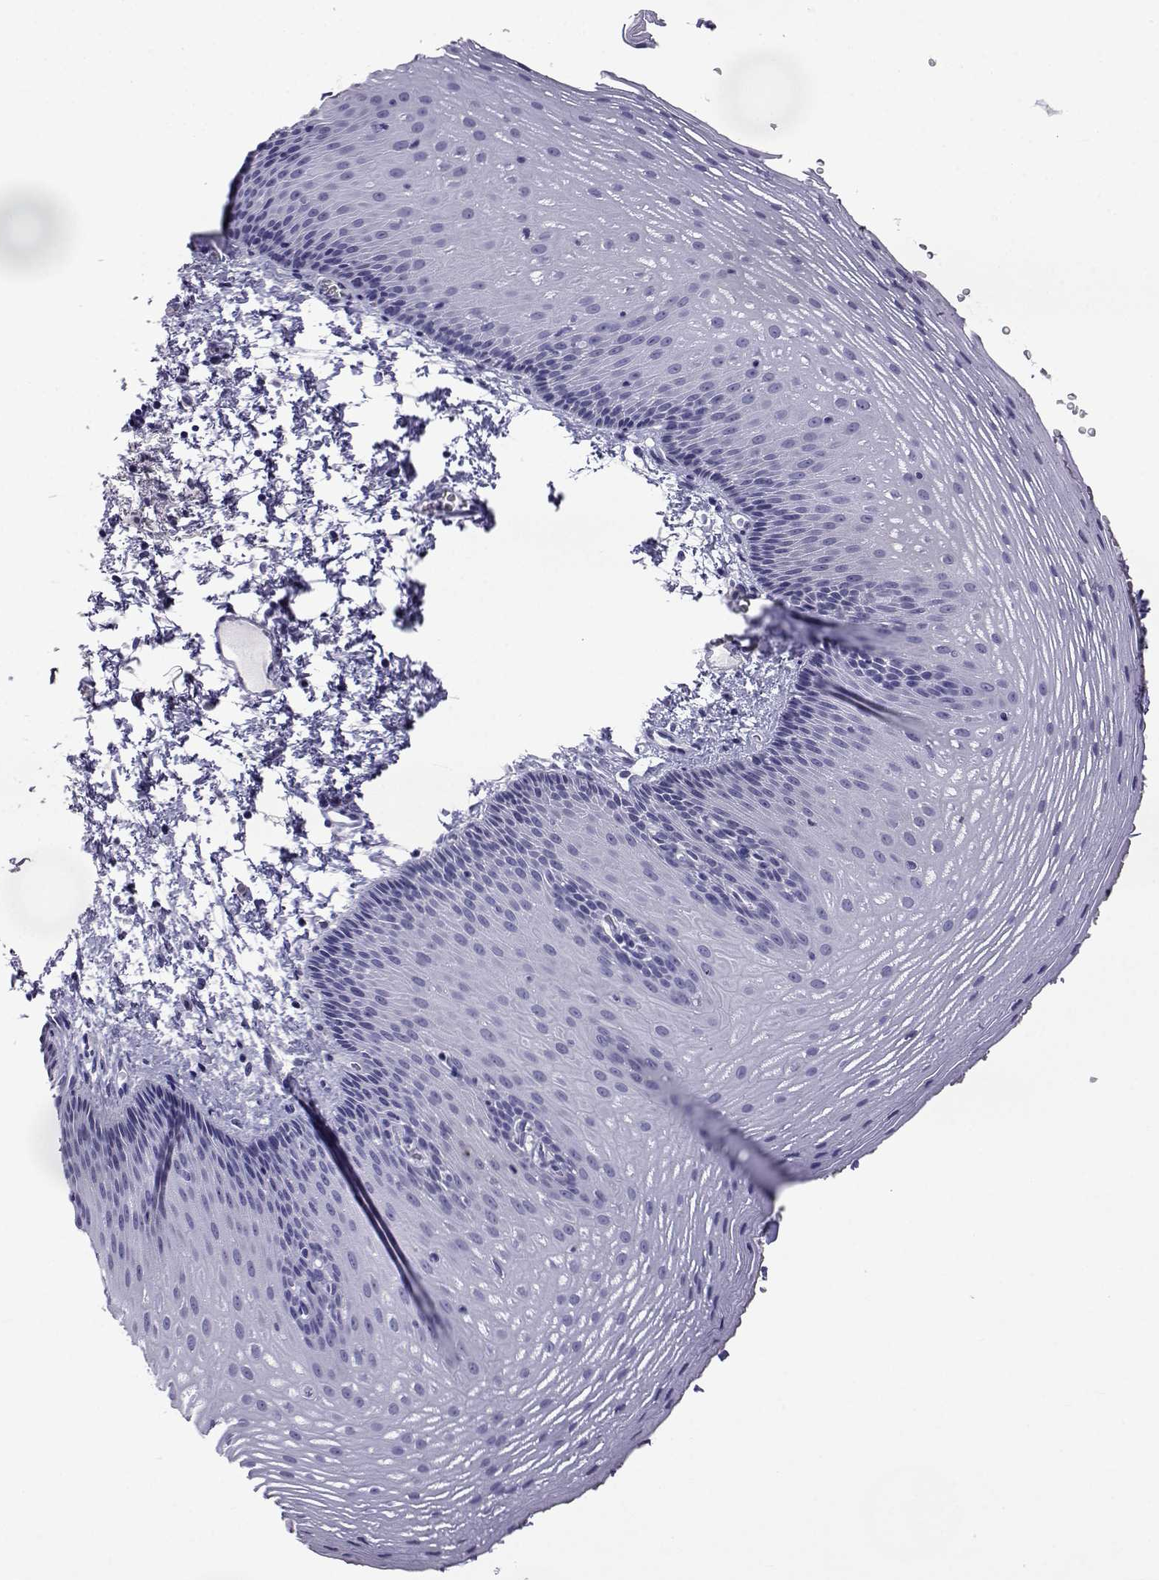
{"staining": {"intensity": "negative", "quantity": "none", "location": "none"}, "tissue": "esophagus", "cell_type": "Squamous epithelial cells", "image_type": "normal", "snomed": [{"axis": "morphology", "description": "Normal tissue, NOS"}, {"axis": "topography", "description": "Esophagus"}], "caption": "Esophagus was stained to show a protein in brown. There is no significant expression in squamous epithelial cells. Brightfield microscopy of IHC stained with DAB (3,3'-diaminobenzidine) (brown) and hematoxylin (blue), captured at high magnification.", "gene": "ACTL7A", "patient": {"sex": "male", "age": 76}}